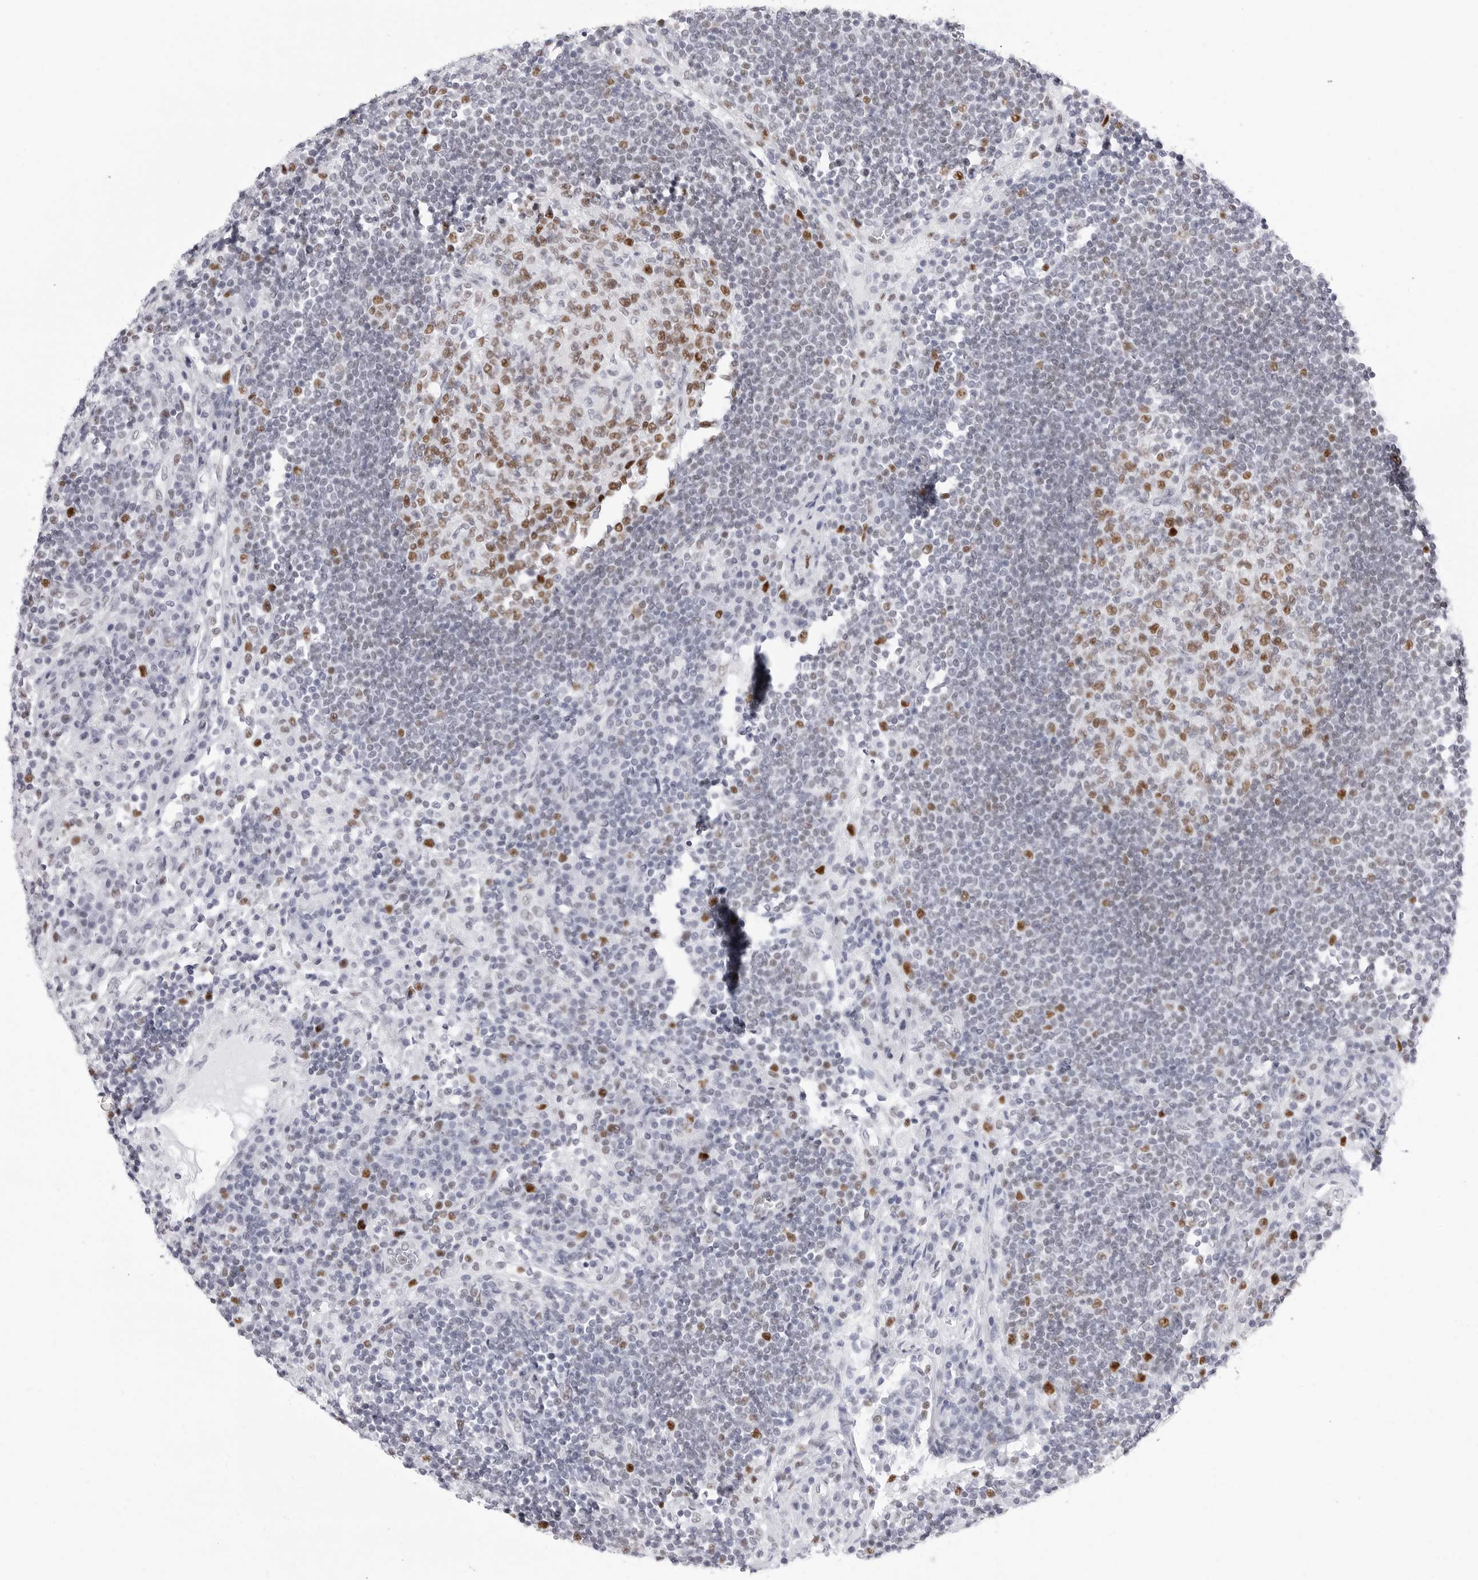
{"staining": {"intensity": "moderate", "quantity": ">75%", "location": "nuclear"}, "tissue": "lymph node", "cell_type": "Germinal center cells", "image_type": "normal", "snomed": [{"axis": "morphology", "description": "Normal tissue, NOS"}, {"axis": "topography", "description": "Lymph node"}], "caption": "Brown immunohistochemical staining in benign lymph node demonstrates moderate nuclear positivity in approximately >75% of germinal center cells. (IHC, brightfield microscopy, high magnification).", "gene": "NASP", "patient": {"sex": "female", "age": 53}}